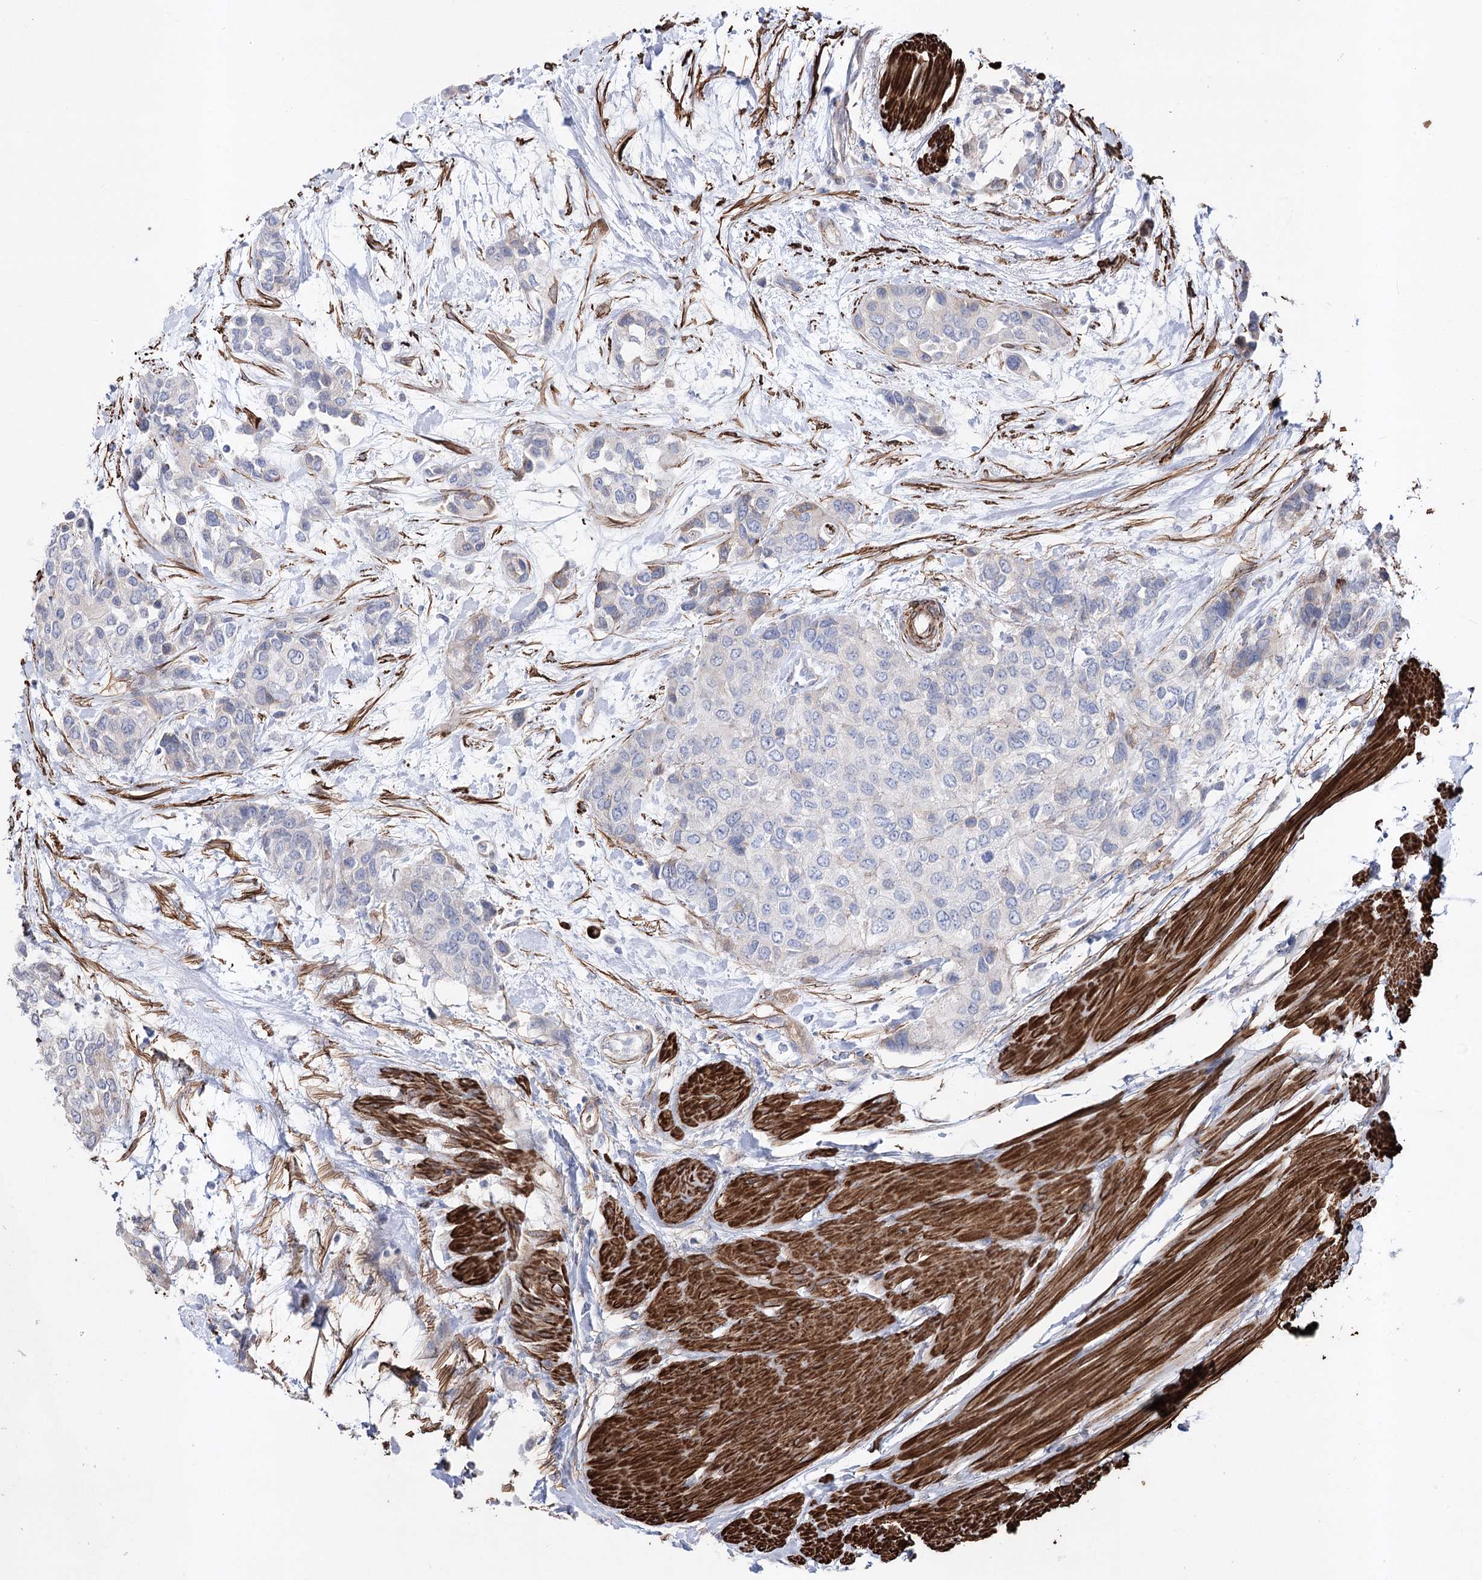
{"staining": {"intensity": "negative", "quantity": "none", "location": "none"}, "tissue": "urothelial cancer", "cell_type": "Tumor cells", "image_type": "cancer", "snomed": [{"axis": "morphology", "description": "Normal tissue, NOS"}, {"axis": "morphology", "description": "Urothelial carcinoma, High grade"}, {"axis": "topography", "description": "Vascular tissue"}, {"axis": "topography", "description": "Urinary bladder"}], "caption": "Immunohistochemistry photomicrograph of human high-grade urothelial carcinoma stained for a protein (brown), which displays no staining in tumor cells.", "gene": "ARHGAP20", "patient": {"sex": "female", "age": 56}}